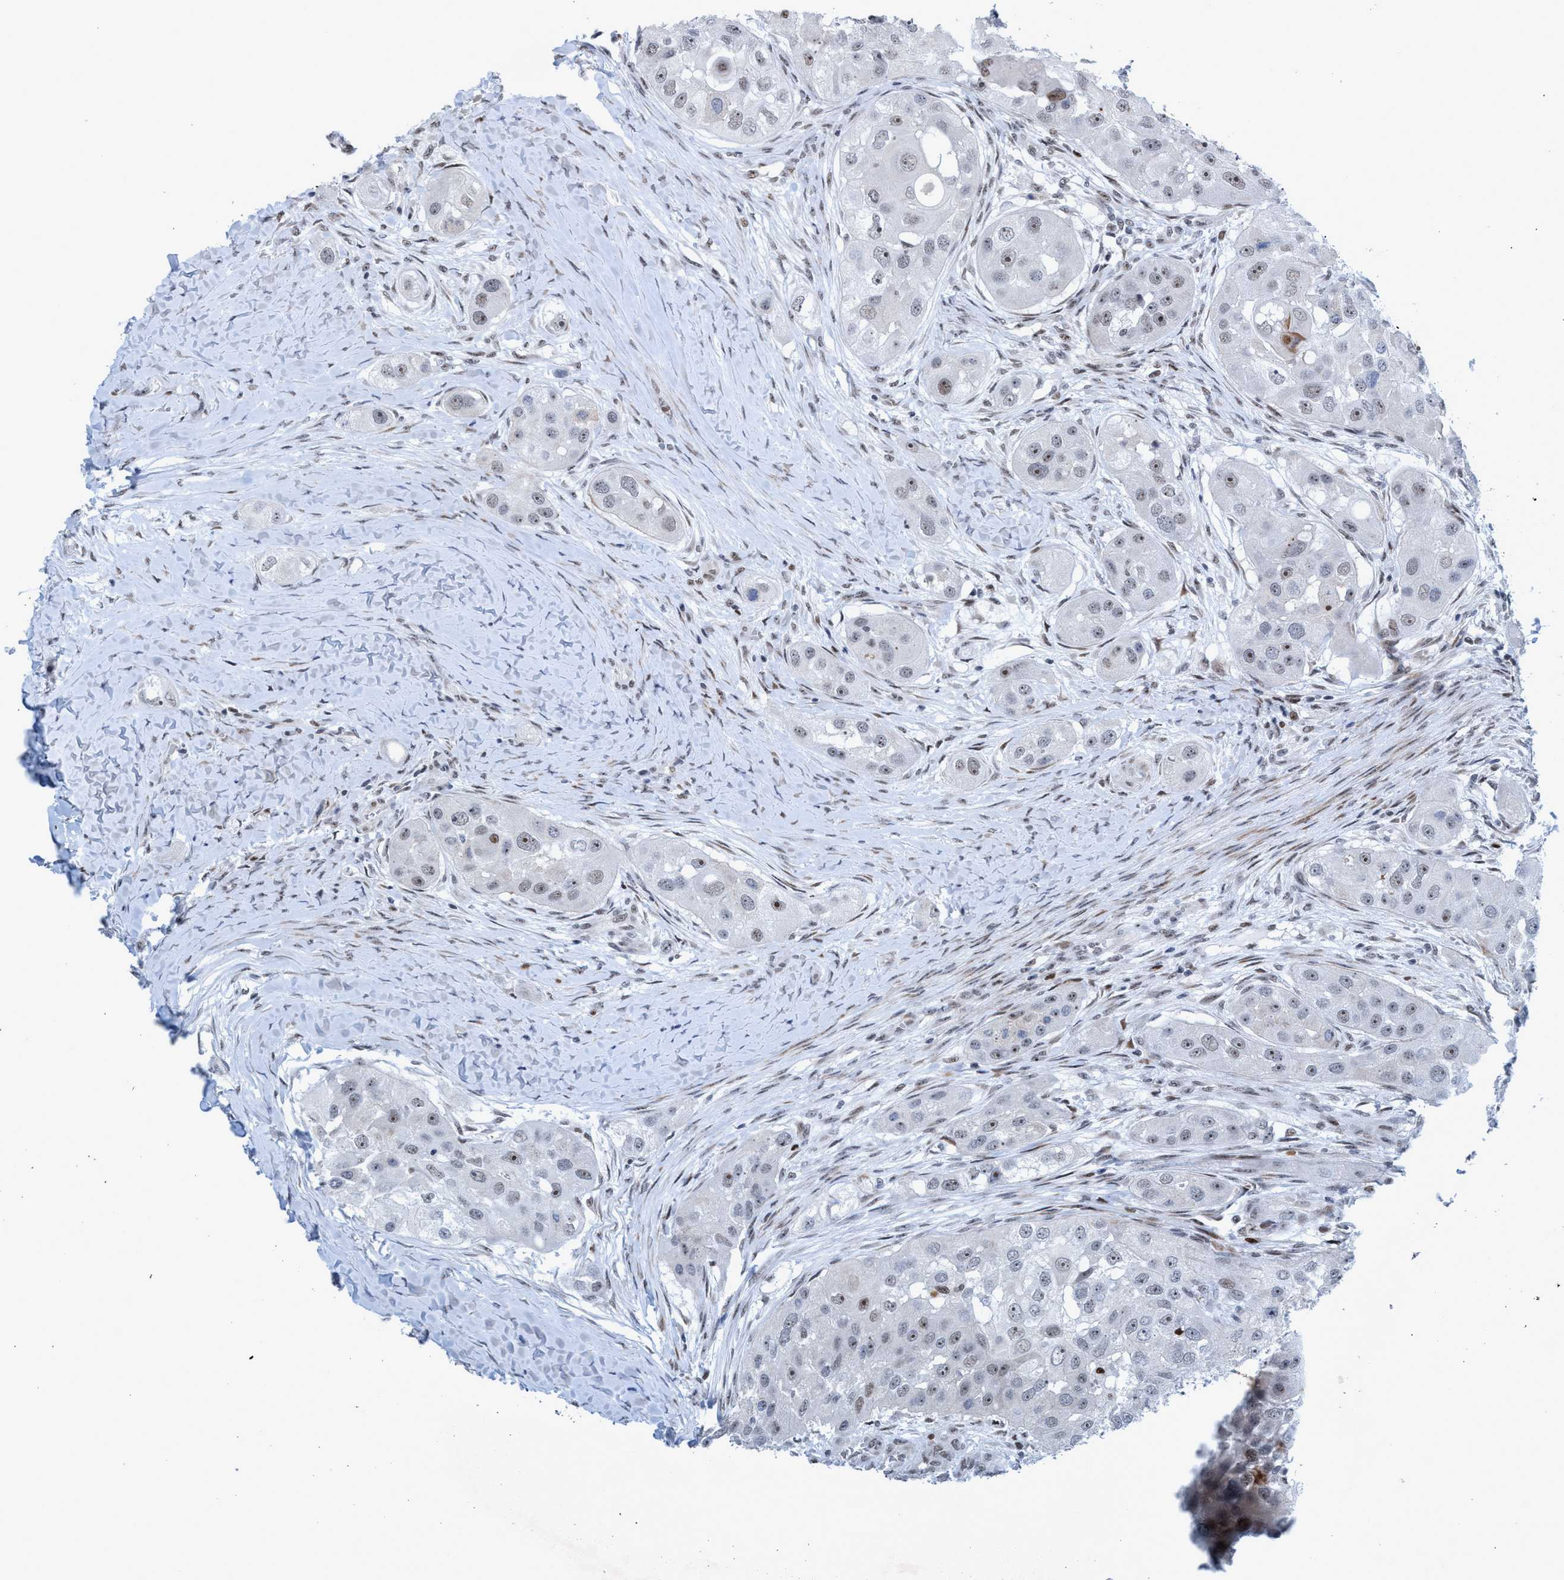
{"staining": {"intensity": "moderate", "quantity": "<25%", "location": "nuclear"}, "tissue": "head and neck cancer", "cell_type": "Tumor cells", "image_type": "cancer", "snomed": [{"axis": "morphology", "description": "Normal tissue, NOS"}, {"axis": "morphology", "description": "Squamous cell carcinoma, NOS"}, {"axis": "topography", "description": "Skeletal muscle"}, {"axis": "topography", "description": "Head-Neck"}], "caption": "Squamous cell carcinoma (head and neck) tissue demonstrates moderate nuclear positivity in approximately <25% of tumor cells, visualized by immunohistochemistry.", "gene": "CWC27", "patient": {"sex": "male", "age": 51}}